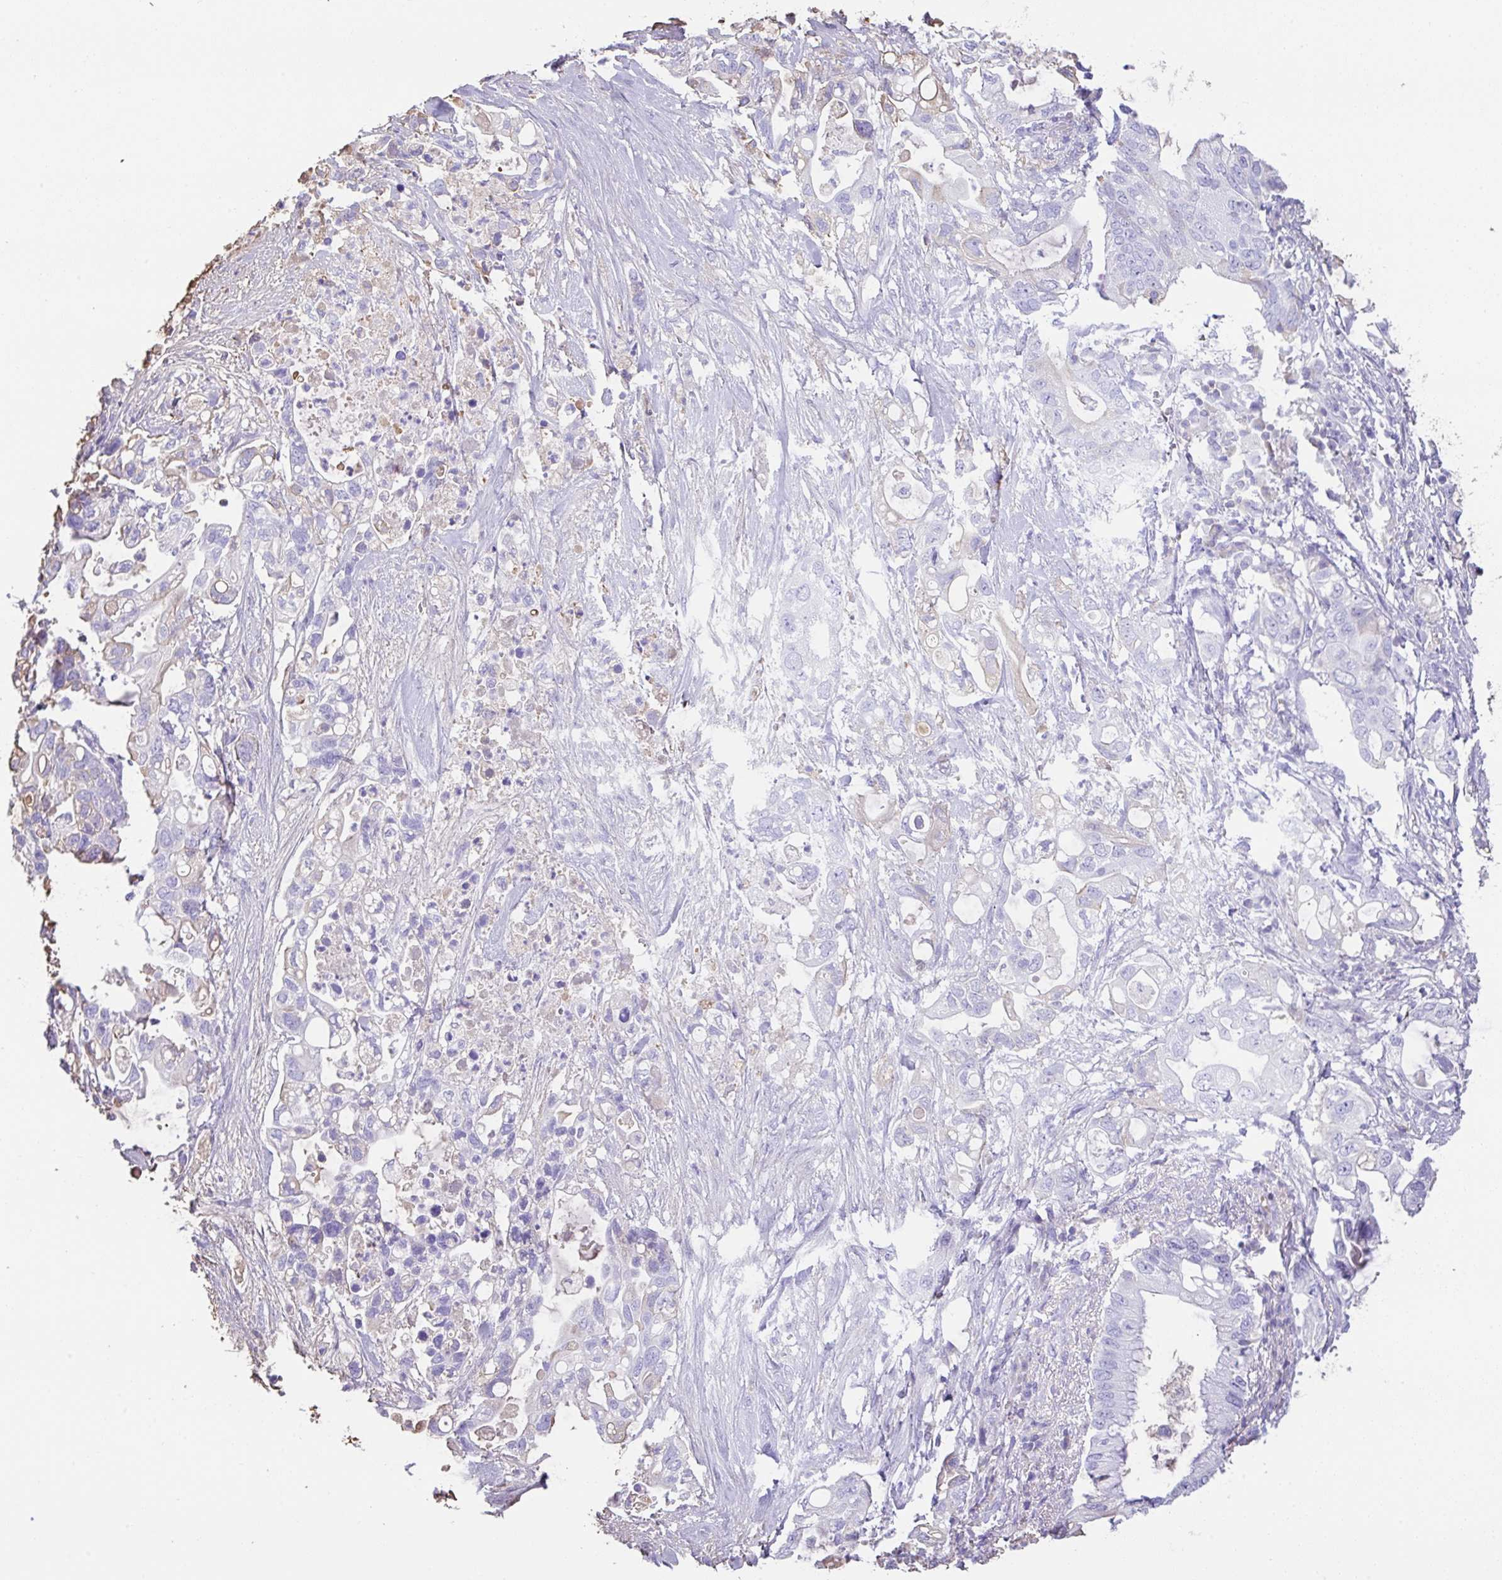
{"staining": {"intensity": "negative", "quantity": "none", "location": "none"}, "tissue": "pancreatic cancer", "cell_type": "Tumor cells", "image_type": "cancer", "snomed": [{"axis": "morphology", "description": "Adenocarcinoma, NOS"}, {"axis": "topography", "description": "Pancreas"}], "caption": "An IHC image of pancreatic adenocarcinoma is shown. There is no staining in tumor cells of pancreatic adenocarcinoma.", "gene": "HOXC12", "patient": {"sex": "female", "age": 72}}